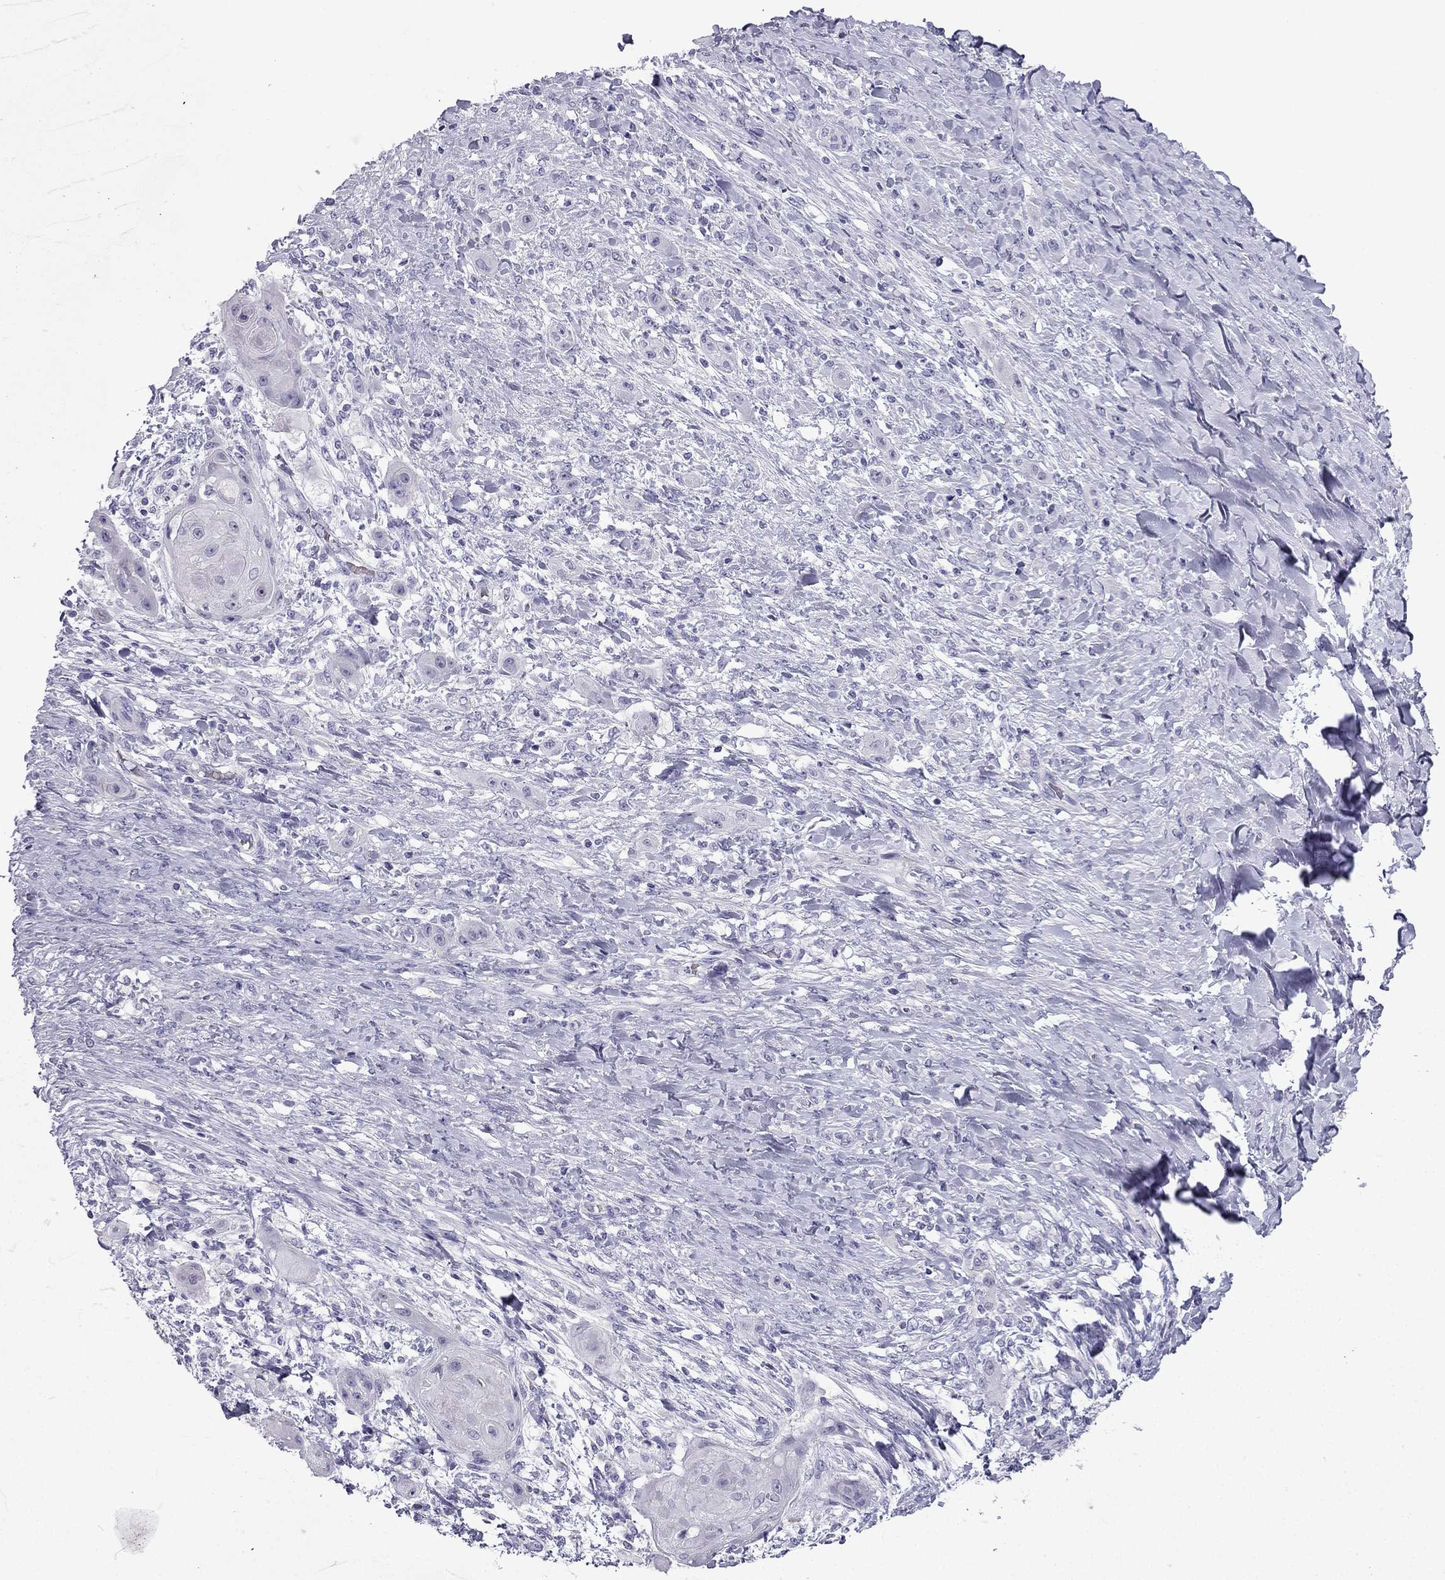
{"staining": {"intensity": "negative", "quantity": "none", "location": "none"}, "tissue": "skin cancer", "cell_type": "Tumor cells", "image_type": "cancer", "snomed": [{"axis": "morphology", "description": "Squamous cell carcinoma, NOS"}, {"axis": "topography", "description": "Skin"}], "caption": "This is an immunohistochemistry (IHC) histopathology image of human skin cancer (squamous cell carcinoma). There is no expression in tumor cells.", "gene": "NPTX1", "patient": {"sex": "male", "age": 62}}